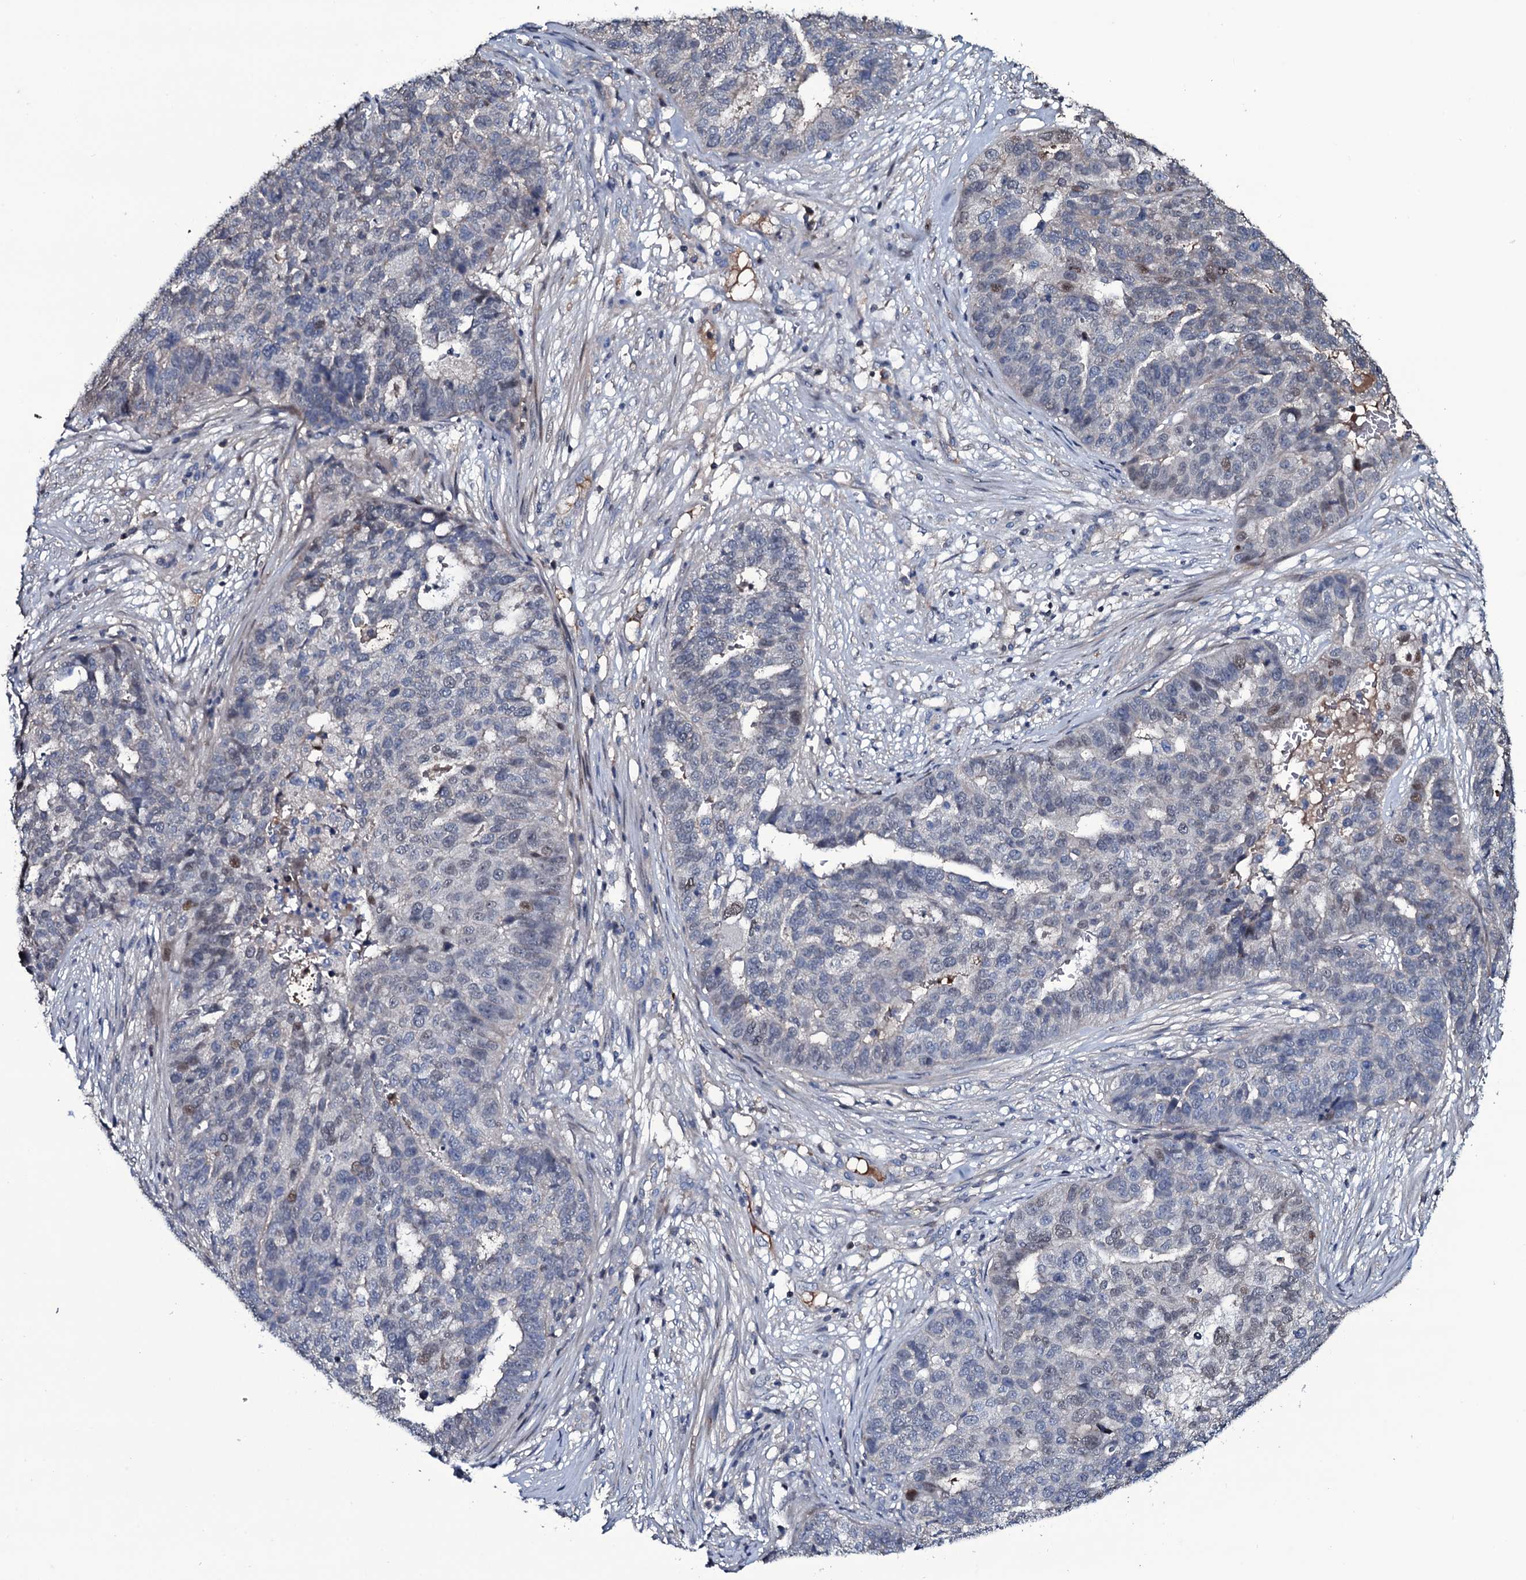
{"staining": {"intensity": "weak", "quantity": "<25%", "location": "nuclear"}, "tissue": "ovarian cancer", "cell_type": "Tumor cells", "image_type": "cancer", "snomed": [{"axis": "morphology", "description": "Cystadenocarcinoma, serous, NOS"}, {"axis": "topography", "description": "Ovary"}], "caption": "A high-resolution micrograph shows immunohistochemistry (IHC) staining of ovarian cancer (serous cystadenocarcinoma), which reveals no significant expression in tumor cells. (DAB immunohistochemistry (IHC) visualized using brightfield microscopy, high magnification).", "gene": "LYG2", "patient": {"sex": "female", "age": 59}}